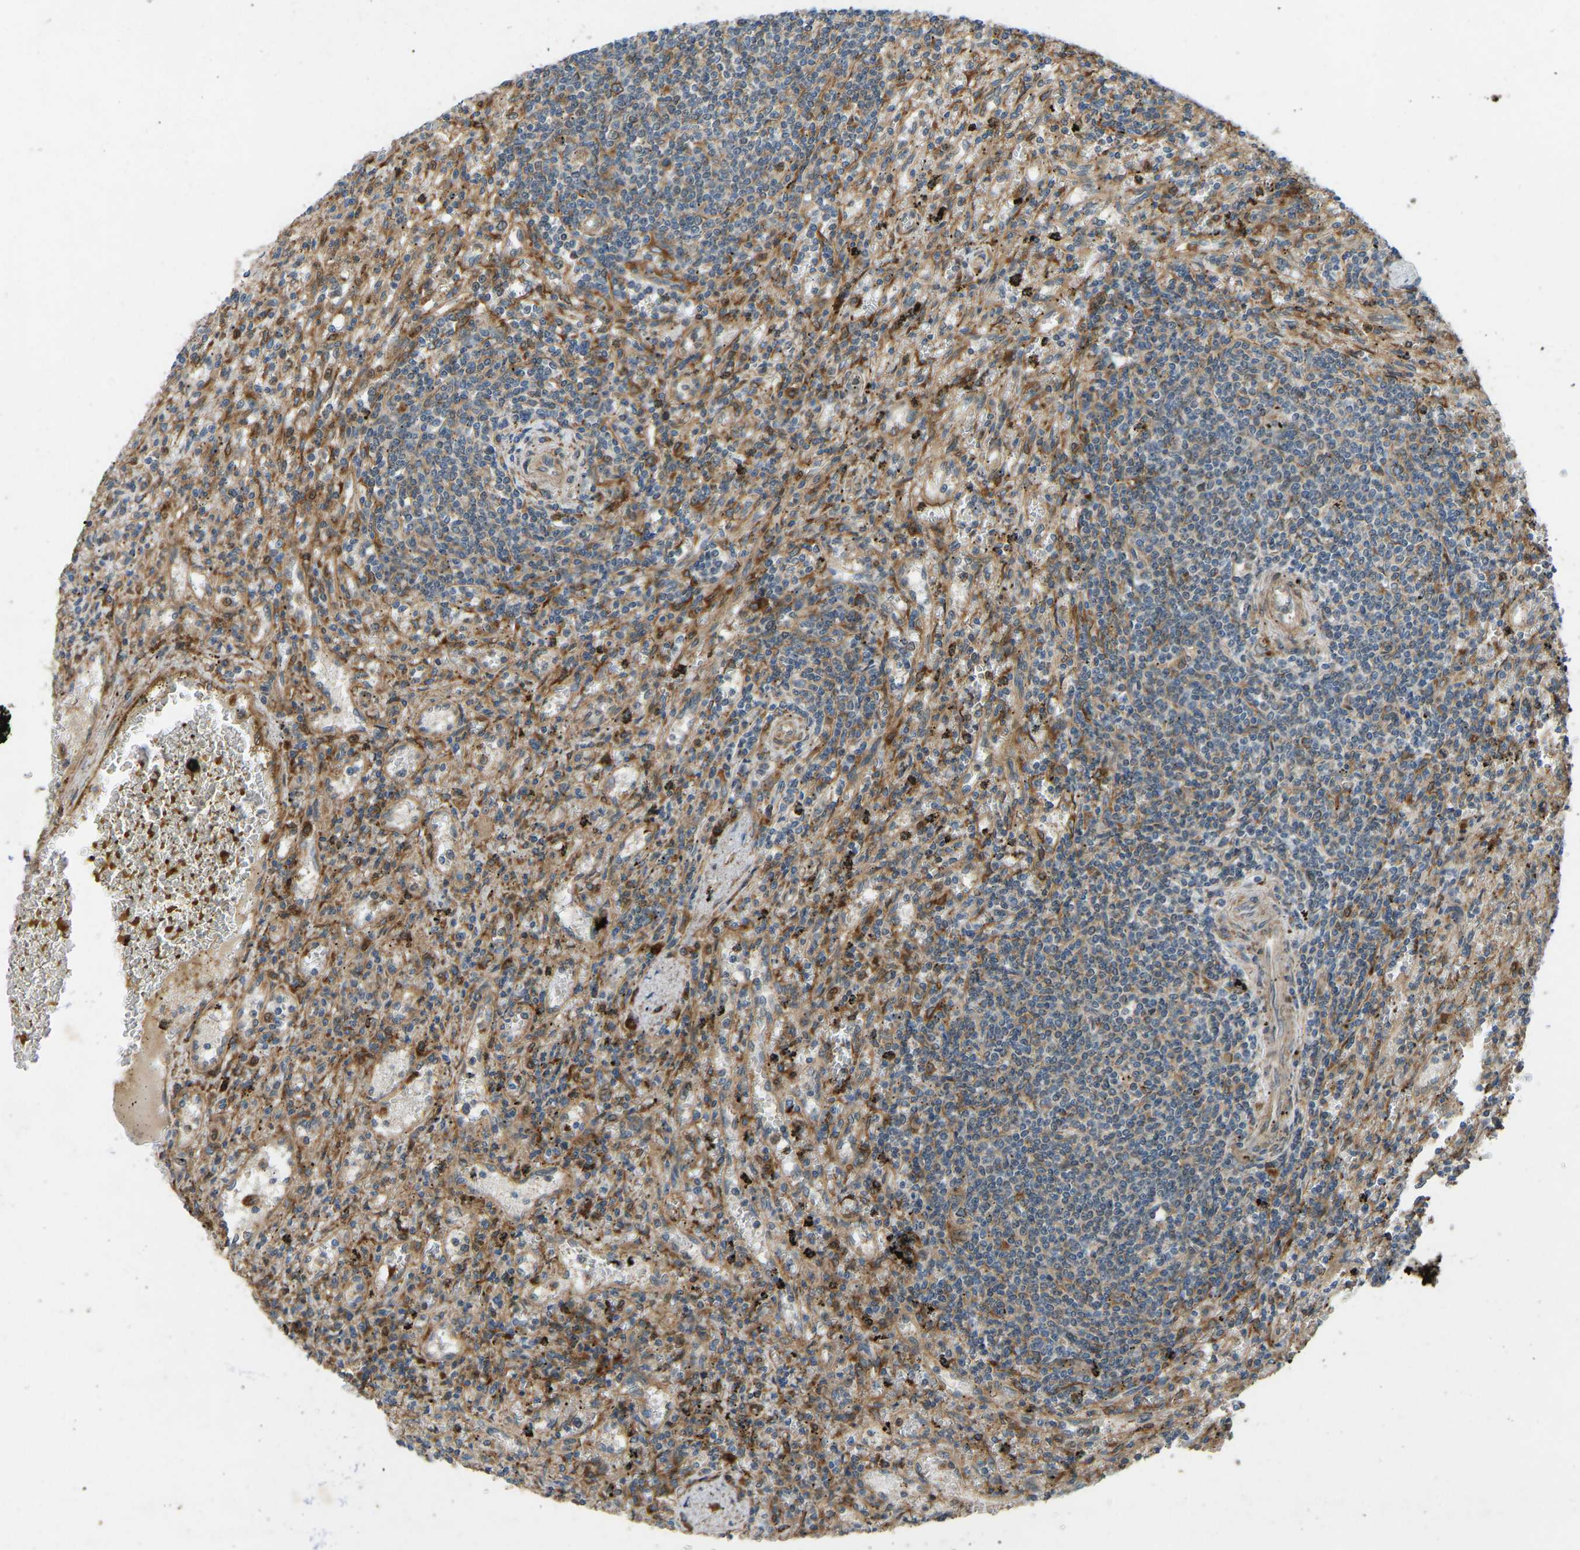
{"staining": {"intensity": "moderate", "quantity": "25%-75%", "location": "cytoplasmic/membranous"}, "tissue": "lymphoma", "cell_type": "Tumor cells", "image_type": "cancer", "snomed": [{"axis": "morphology", "description": "Malignant lymphoma, non-Hodgkin's type, Low grade"}, {"axis": "topography", "description": "Spleen"}], "caption": "Lymphoma was stained to show a protein in brown. There is medium levels of moderate cytoplasmic/membranous positivity in approximately 25%-75% of tumor cells. (Stains: DAB (3,3'-diaminobenzidine) in brown, nuclei in blue, Microscopy: brightfield microscopy at high magnification).", "gene": "OS9", "patient": {"sex": "male", "age": 76}}